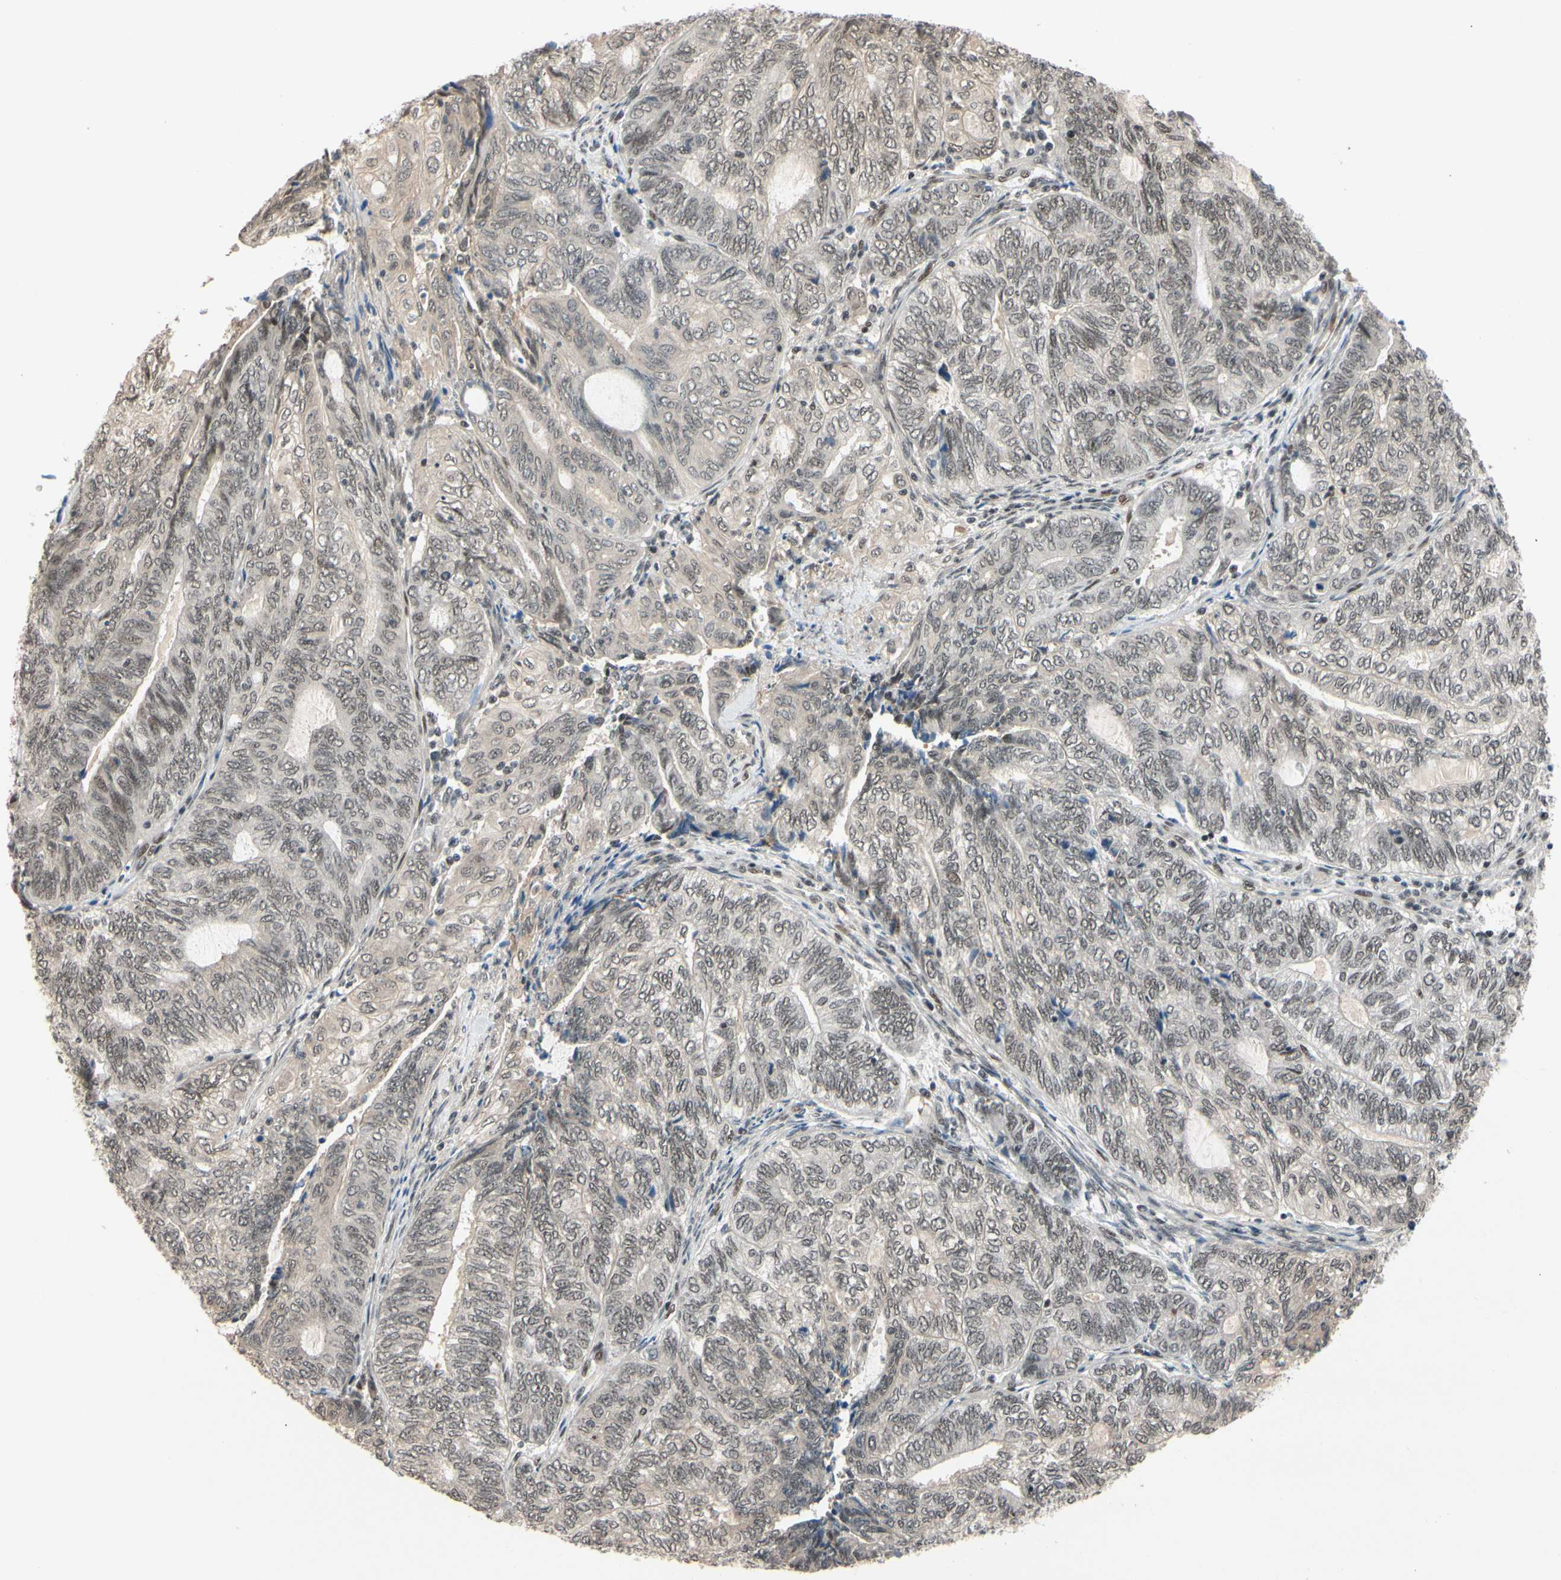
{"staining": {"intensity": "weak", "quantity": "25%-75%", "location": "nuclear"}, "tissue": "endometrial cancer", "cell_type": "Tumor cells", "image_type": "cancer", "snomed": [{"axis": "morphology", "description": "Adenocarcinoma, NOS"}, {"axis": "topography", "description": "Uterus"}, {"axis": "topography", "description": "Endometrium"}], "caption": "A high-resolution micrograph shows immunohistochemistry (IHC) staining of endometrial adenocarcinoma, which exhibits weak nuclear expression in approximately 25%-75% of tumor cells.", "gene": "TAF4", "patient": {"sex": "female", "age": 70}}